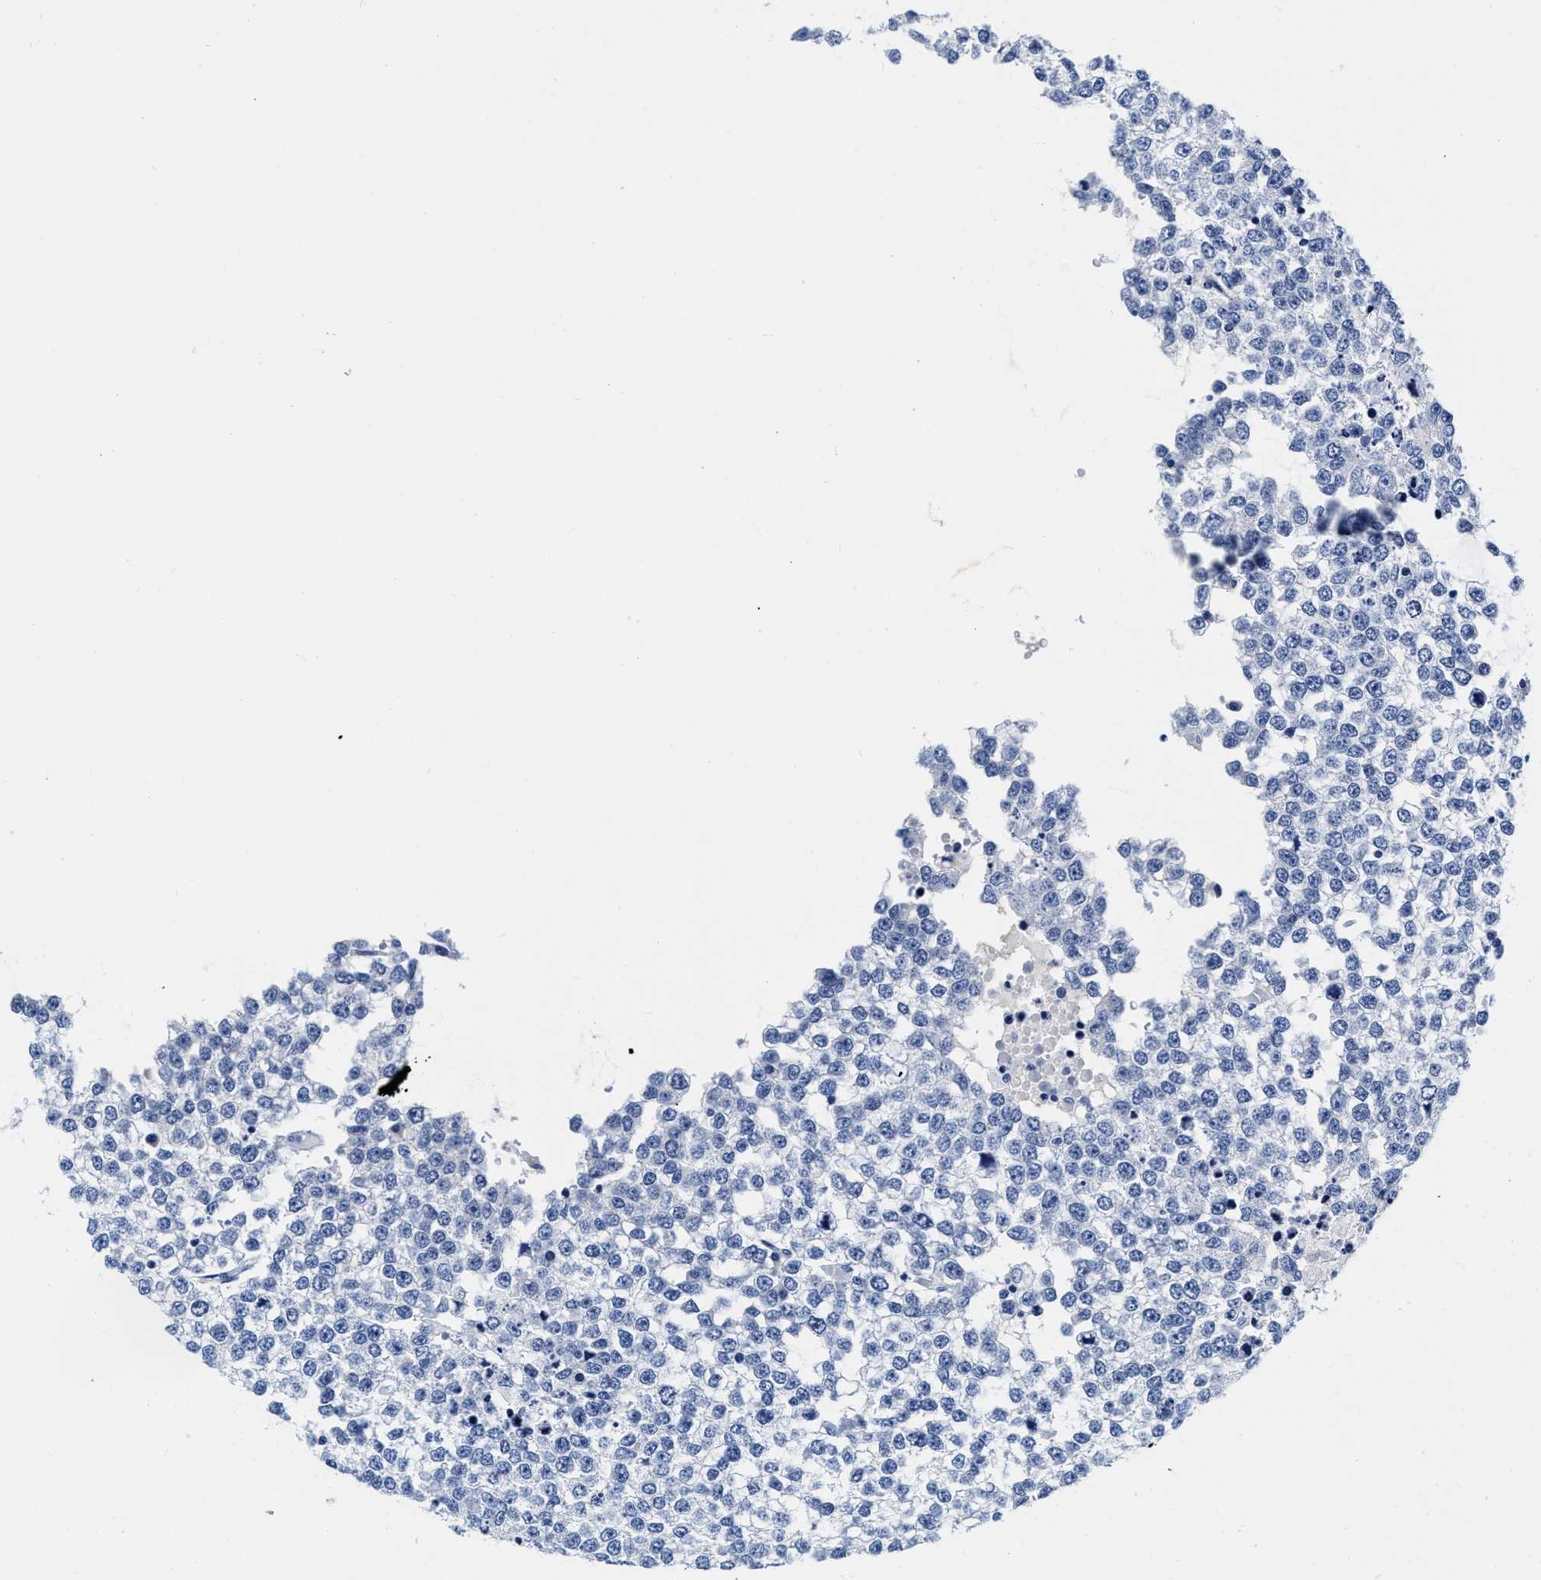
{"staining": {"intensity": "negative", "quantity": "none", "location": "none"}, "tissue": "testis cancer", "cell_type": "Tumor cells", "image_type": "cancer", "snomed": [{"axis": "morphology", "description": "Seminoma, NOS"}, {"axis": "topography", "description": "Testis"}], "caption": "A micrograph of testis cancer (seminoma) stained for a protein displays no brown staining in tumor cells.", "gene": "CER1", "patient": {"sex": "male", "age": 65}}